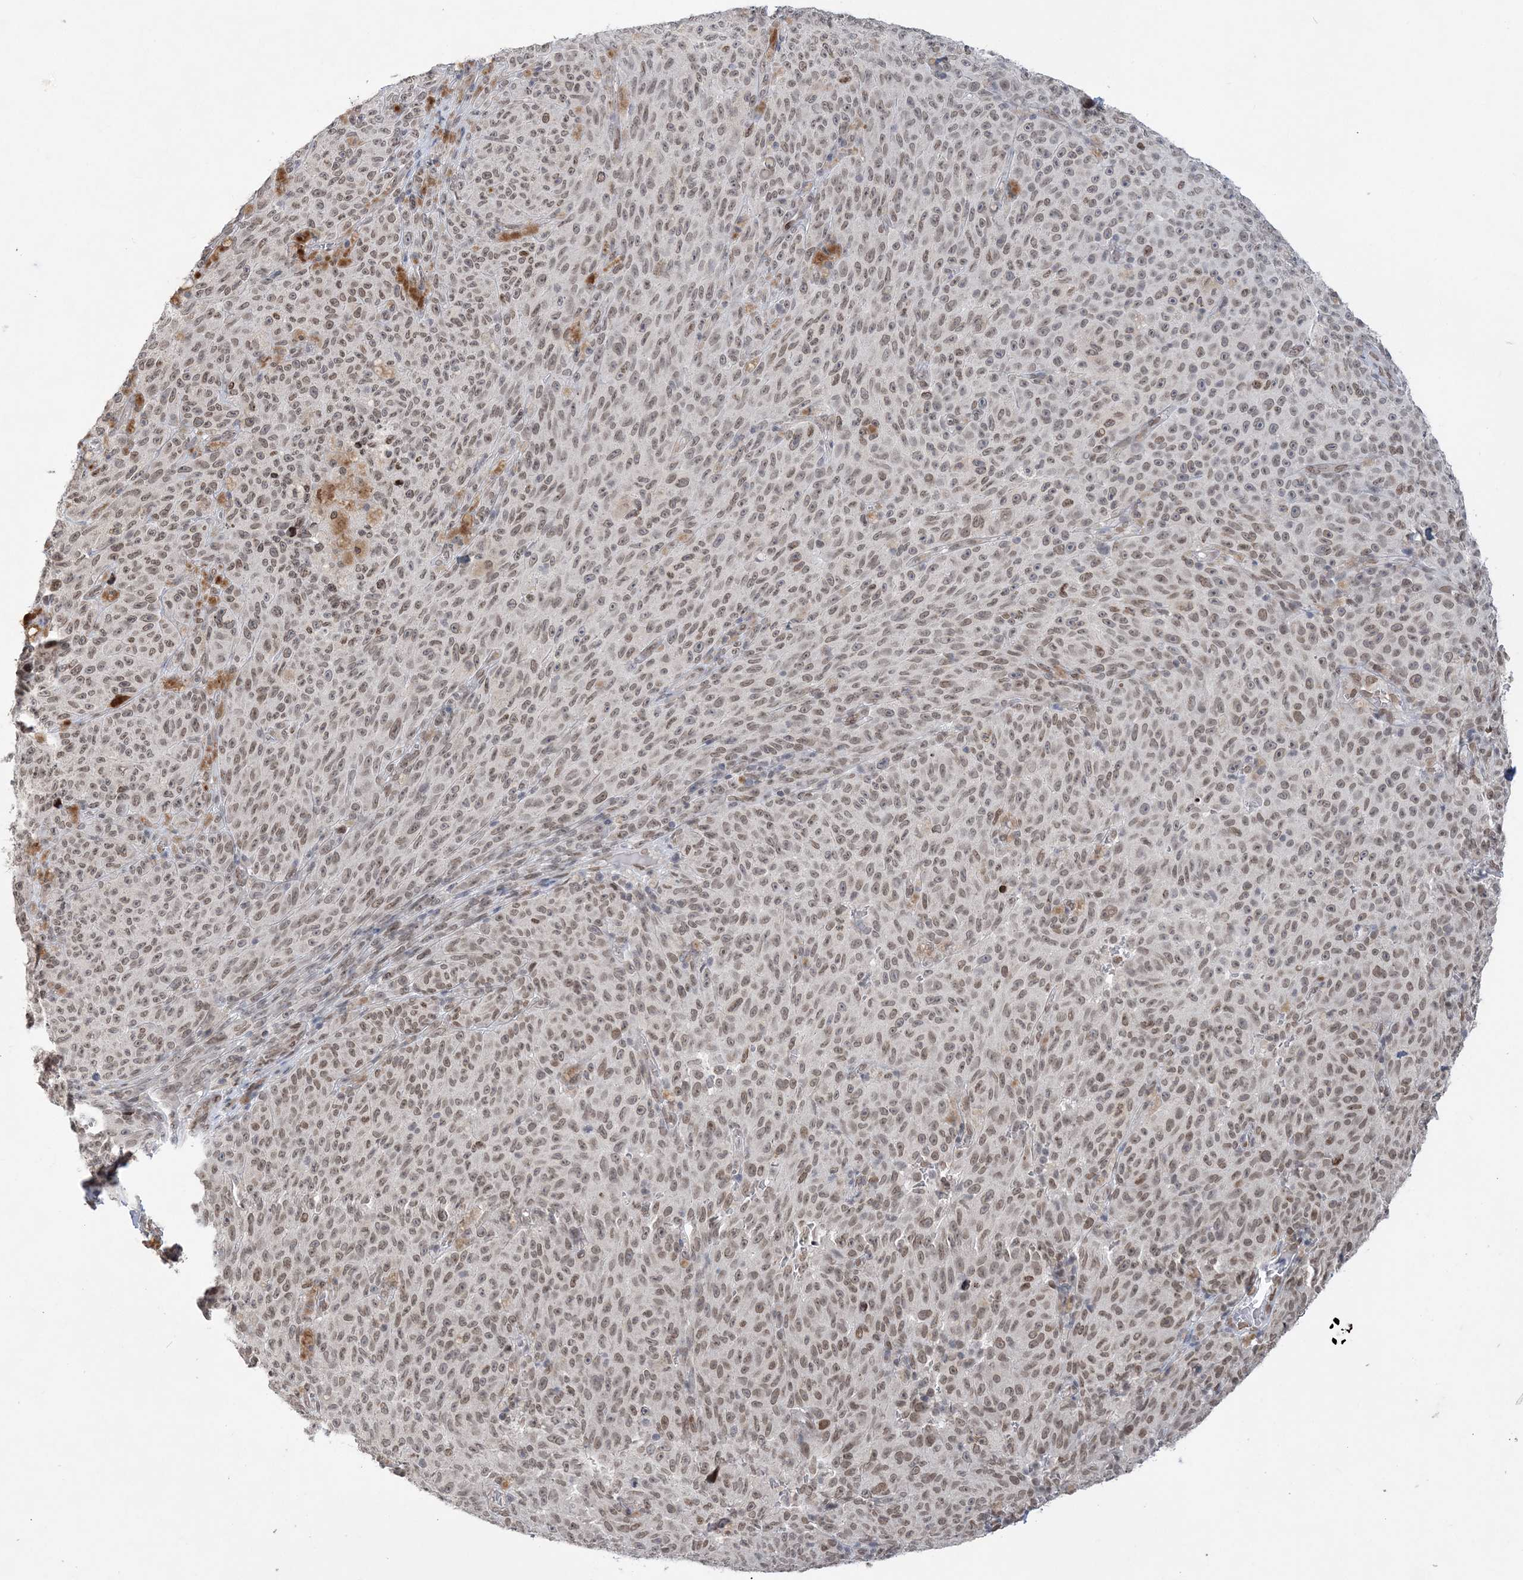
{"staining": {"intensity": "weak", "quantity": ">75%", "location": "nuclear"}, "tissue": "melanoma", "cell_type": "Tumor cells", "image_type": "cancer", "snomed": [{"axis": "morphology", "description": "Malignant melanoma, NOS"}, {"axis": "topography", "description": "Skin"}], "caption": "A histopathology image of human melanoma stained for a protein reveals weak nuclear brown staining in tumor cells. (DAB IHC with brightfield microscopy, high magnification).", "gene": "WAC", "patient": {"sex": "female", "age": 82}}